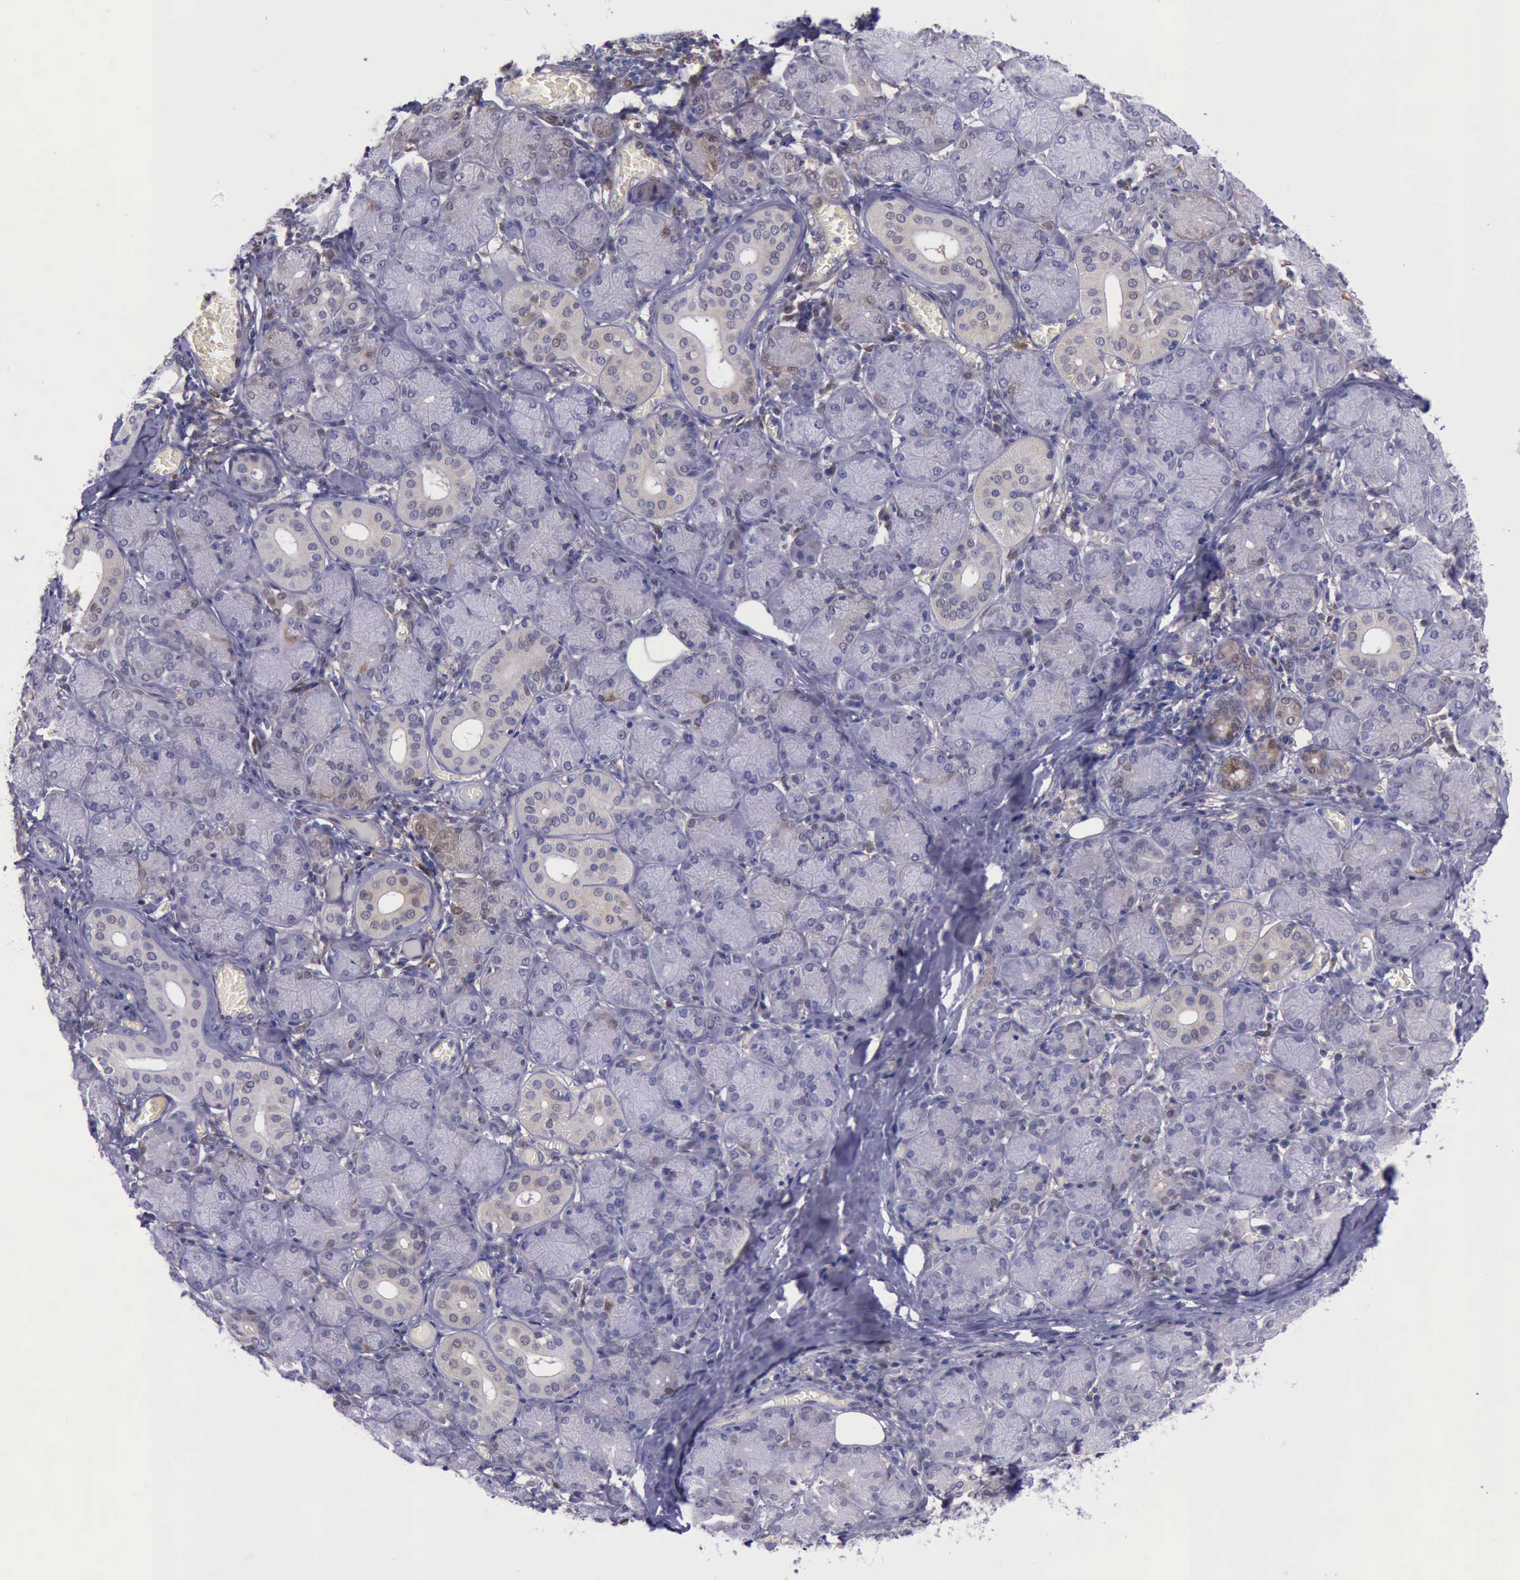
{"staining": {"intensity": "weak", "quantity": "<25%", "location": "cytoplasmic/membranous"}, "tissue": "salivary gland", "cell_type": "Glandular cells", "image_type": "normal", "snomed": [{"axis": "morphology", "description": "Normal tissue, NOS"}, {"axis": "topography", "description": "Salivary gland"}], "caption": "Unremarkable salivary gland was stained to show a protein in brown. There is no significant positivity in glandular cells. (DAB immunohistochemistry visualized using brightfield microscopy, high magnification).", "gene": "TYMP", "patient": {"sex": "female", "age": 24}}